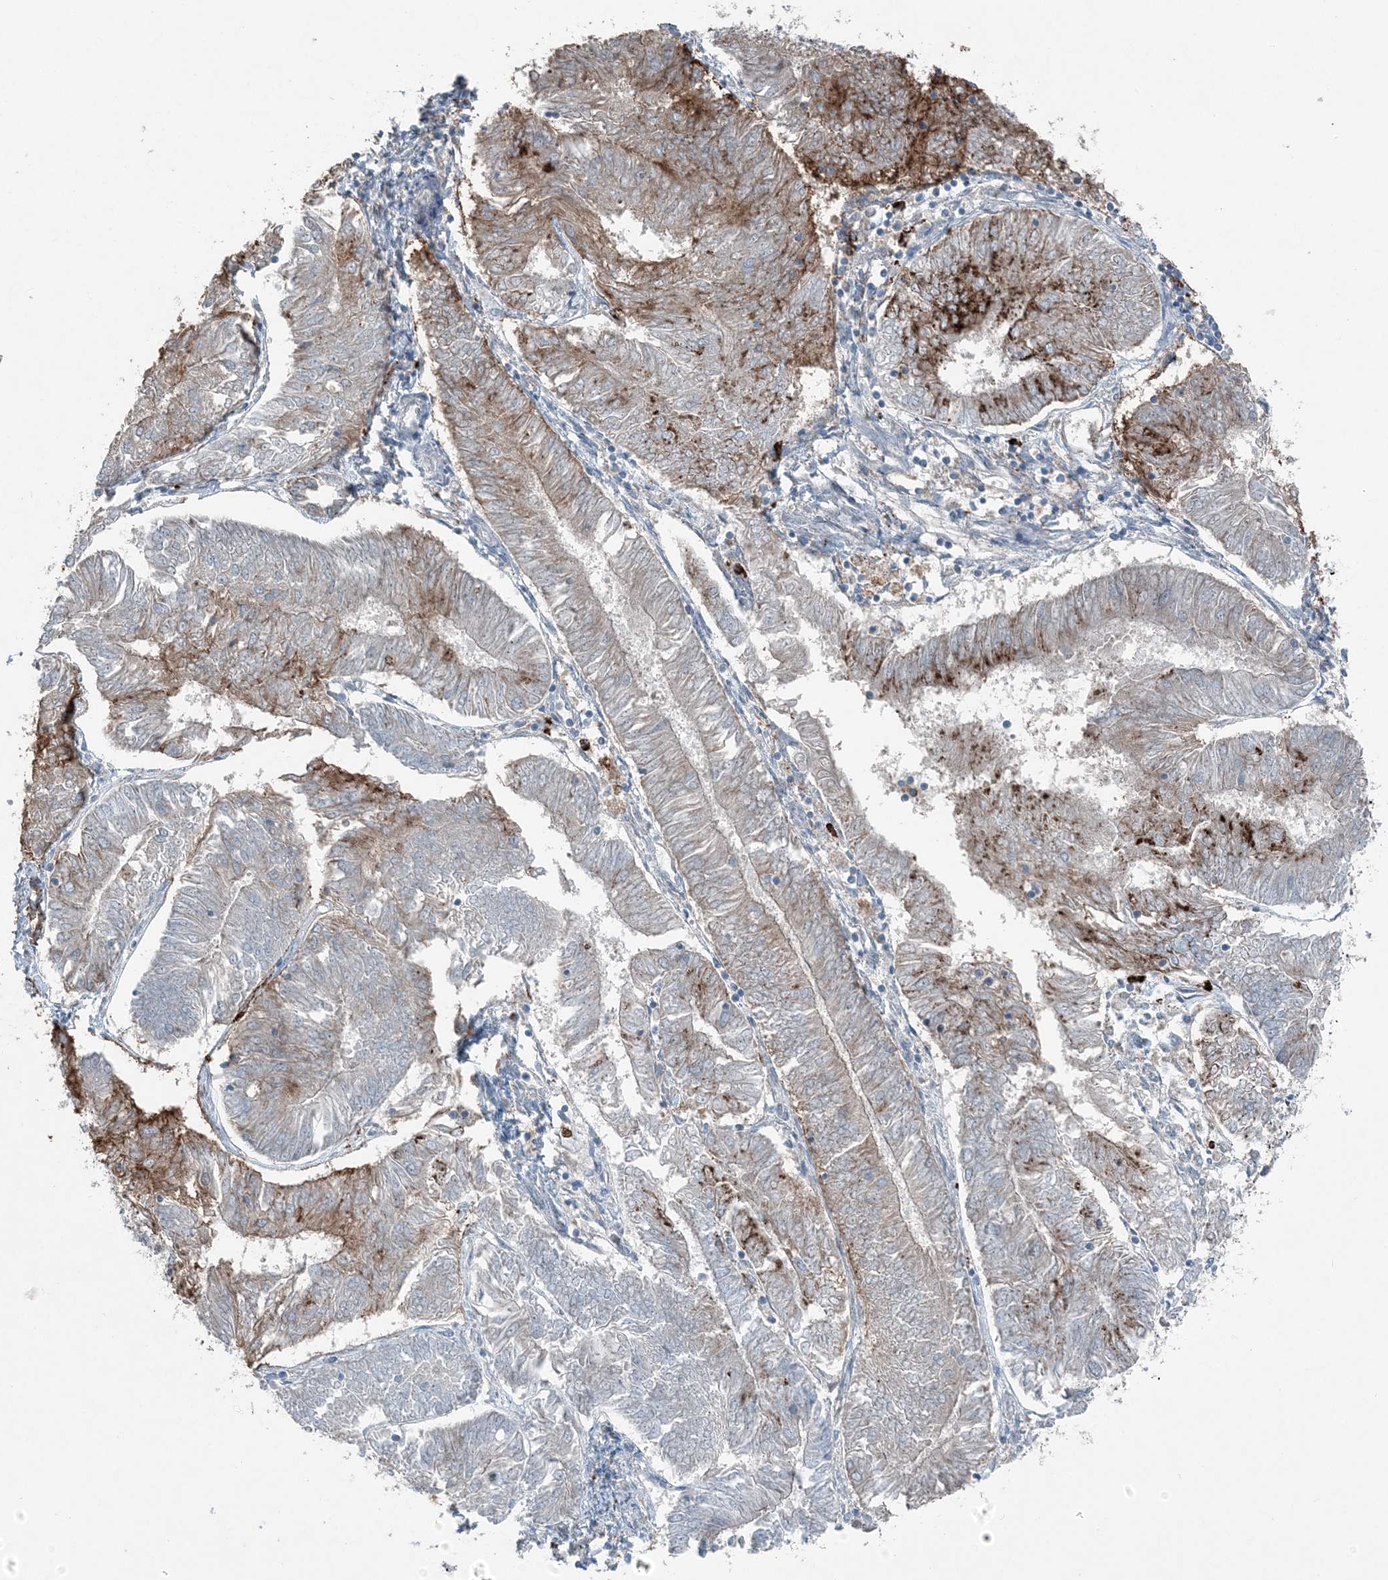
{"staining": {"intensity": "strong", "quantity": "<25%", "location": "cytoplasmic/membranous"}, "tissue": "endometrial cancer", "cell_type": "Tumor cells", "image_type": "cancer", "snomed": [{"axis": "morphology", "description": "Adenocarcinoma, NOS"}, {"axis": "topography", "description": "Endometrium"}], "caption": "Protein expression by IHC demonstrates strong cytoplasmic/membranous staining in approximately <25% of tumor cells in adenocarcinoma (endometrial). (DAB (3,3'-diaminobenzidine) = brown stain, brightfield microscopy at high magnification).", "gene": "KY", "patient": {"sex": "female", "age": 58}}